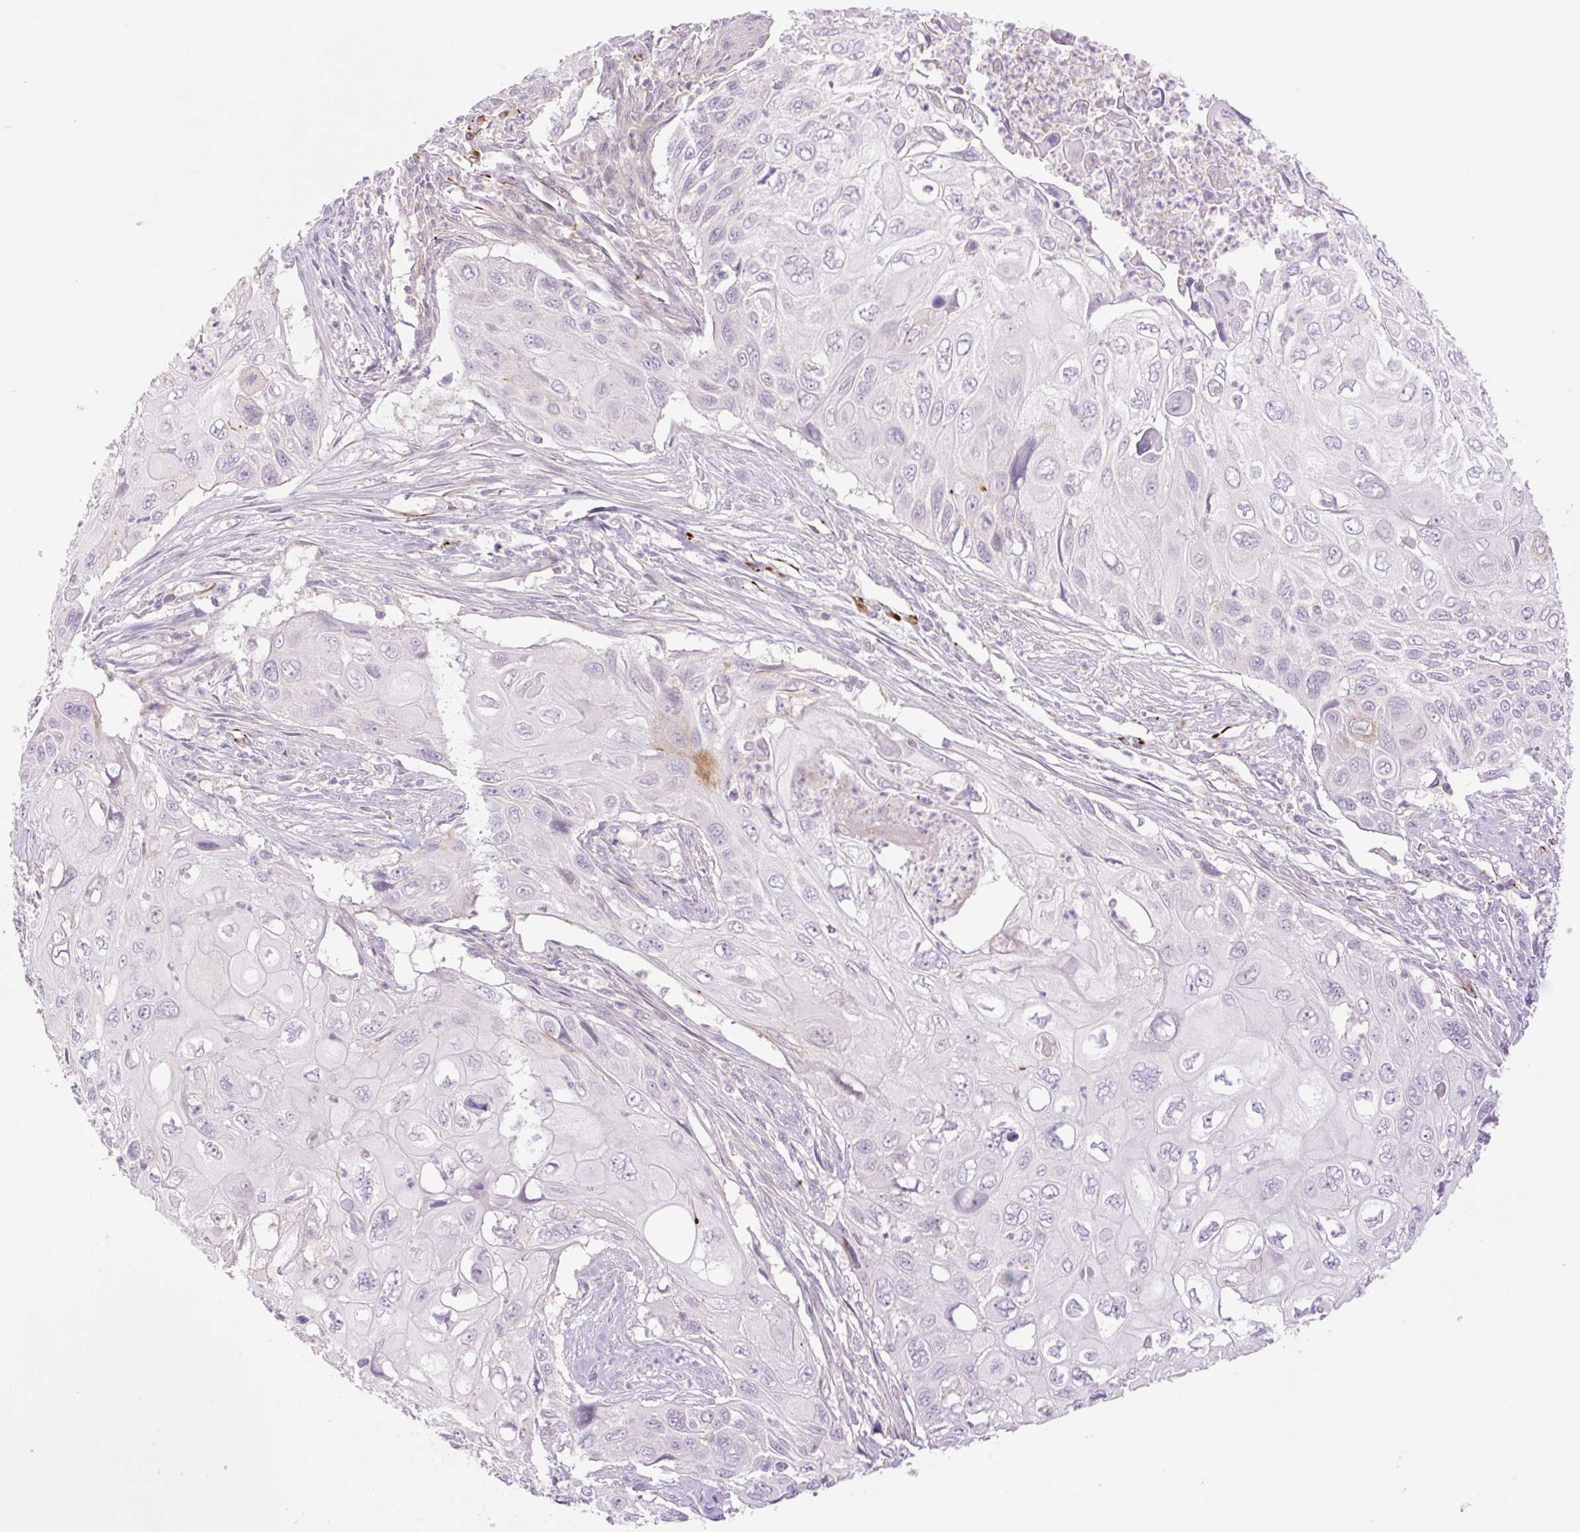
{"staining": {"intensity": "negative", "quantity": "none", "location": "none"}, "tissue": "cervical cancer", "cell_type": "Tumor cells", "image_type": "cancer", "snomed": [{"axis": "morphology", "description": "Squamous cell carcinoma, NOS"}, {"axis": "topography", "description": "Cervix"}], "caption": "This micrograph is of cervical cancer (squamous cell carcinoma) stained with IHC to label a protein in brown with the nuclei are counter-stained blue. There is no staining in tumor cells. Brightfield microscopy of immunohistochemistry (IHC) stained with DAB (brown) and hematoxylin (blue), captured at high magnification.", "gene": "ZFYVE21", "patient": {"sex": "female", "age": 70}}